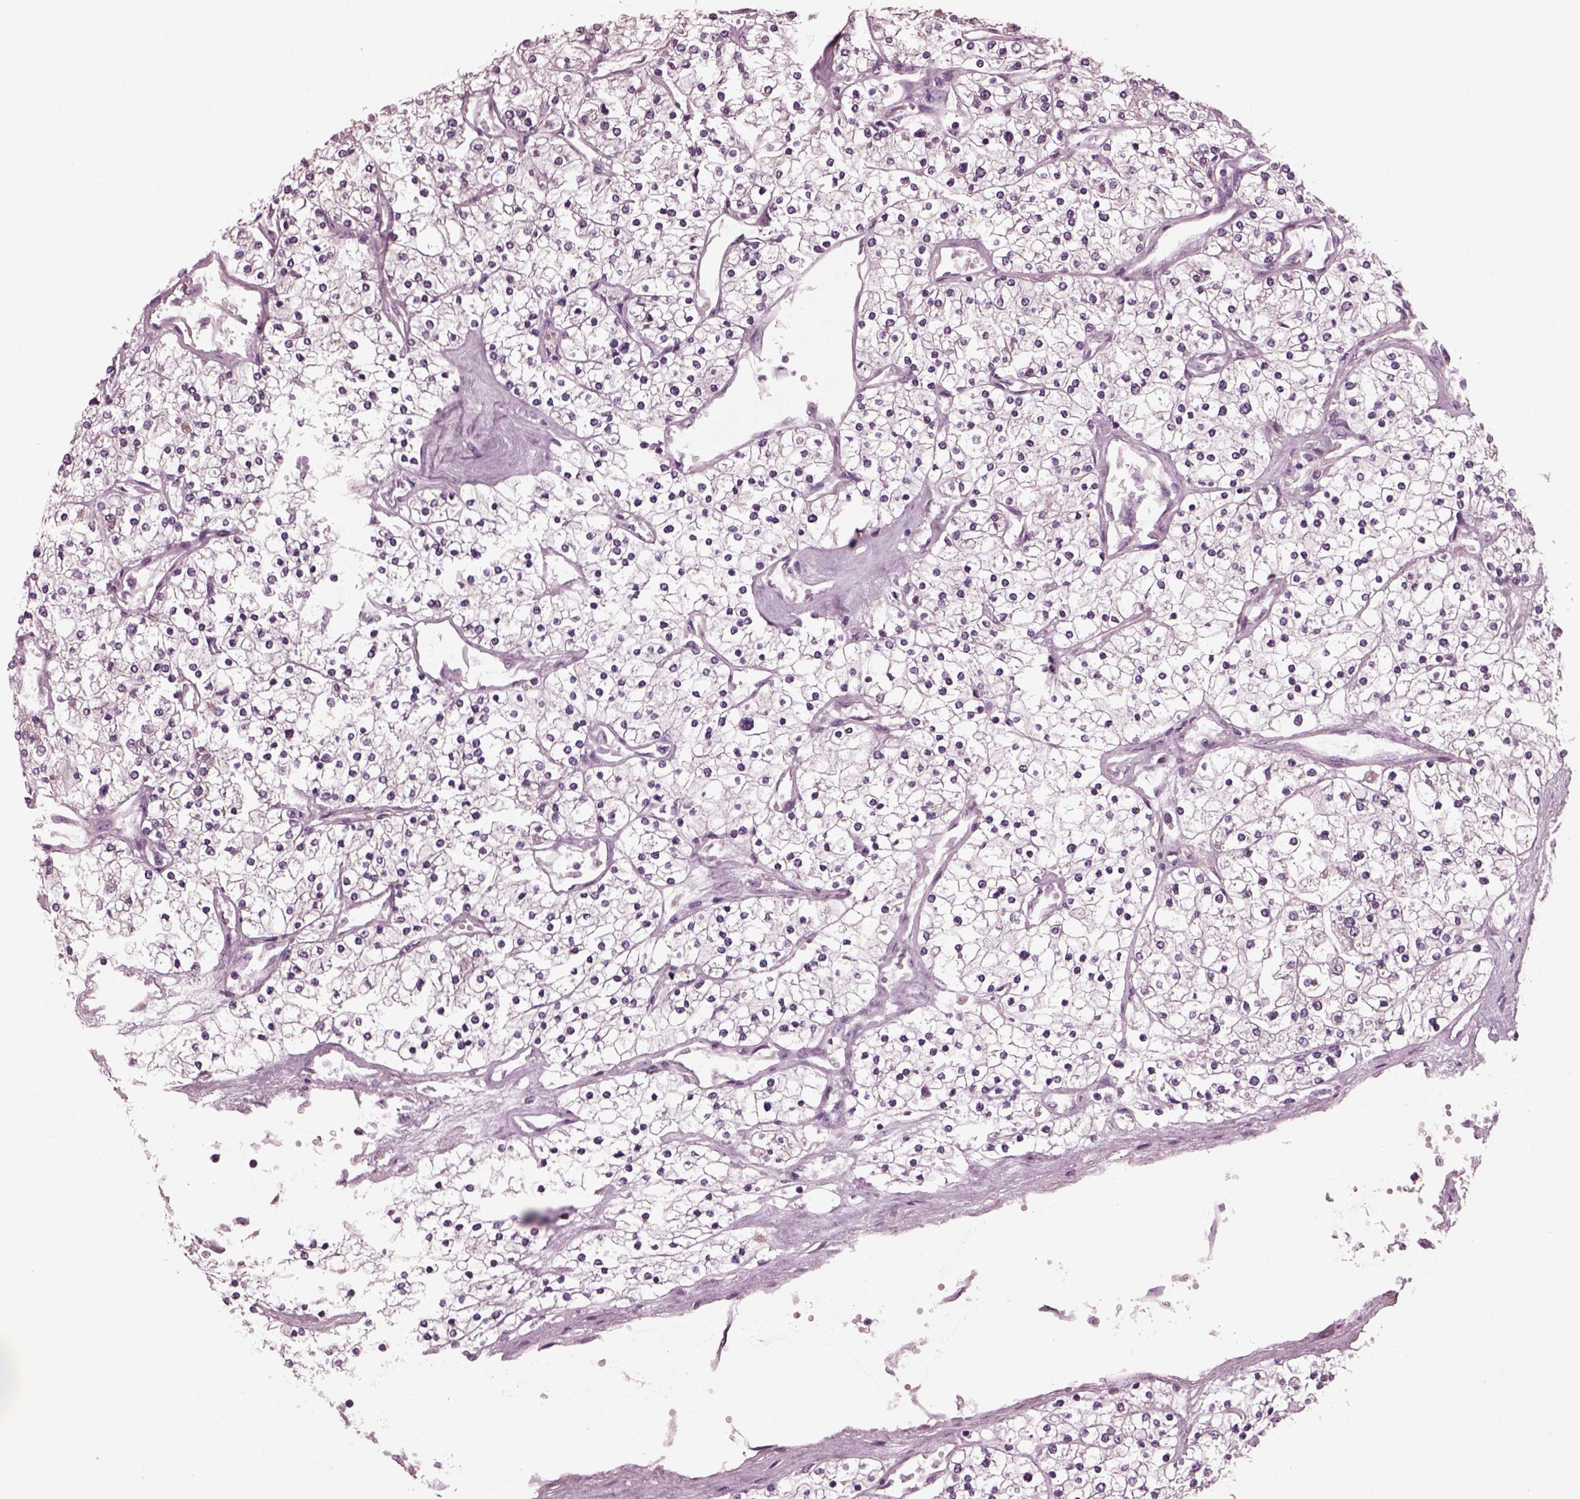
{"staining": {"intensity": "negative", "quantity": "none", "location": "none"}, "tissue": "renal cancer", "cell_type": "Tumor cells", "image_type": "cancer", "snomed": [{"axis": "morphology", "description": "Adenocarcinoma, NOS"}, {"axis": "topography", "description": "Kidney"}], "caption": "Photomicrograph shows no protein positivity in tumor cells of adenocarcinoma (renal) tissue.", "gene": "AP4M1", "patient": {"sex": "male", "age": 80}}